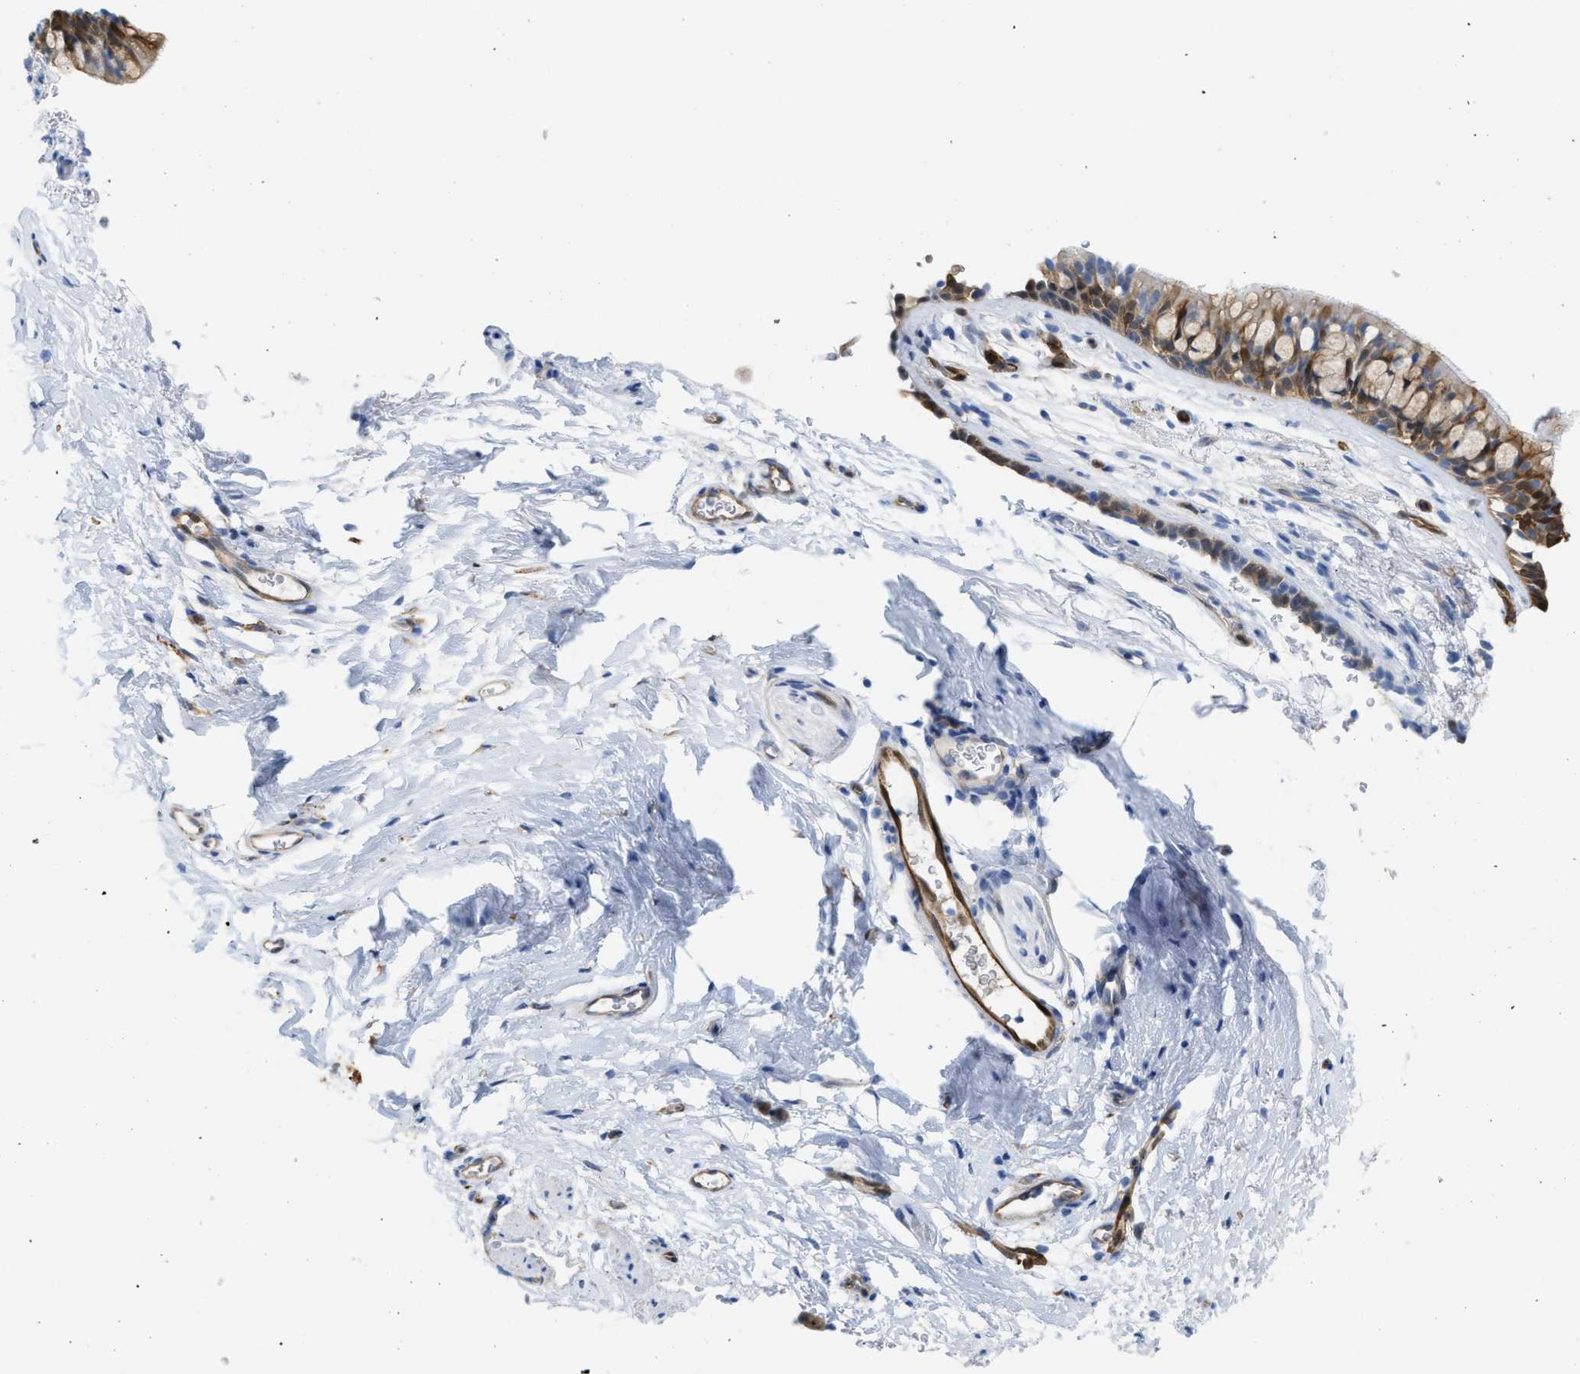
{"staining": {"intensity": "moderate", "quantity": "25%-75%", "location": "cytoplasmic/membranous"}, "tissue": "bronchus", "cell_type": "Respiratory epithelial cells", "image_type": "normal", "snomed": [{"axis": "morphology", "description": "Normal tissue, NOS"}, {"axis": "topography", "description": "Cartilage tissue"}, {"axis": "topography", "description": "Bronchus"}], "caption": "Protein staining shows moderate cytoplasmic/membranous positivity in about 25%-75% of respiratory epithelial cells in unremarkable bronchus. (IHC, brightfield microscopy, high magnification).", "gene": "ASS1", "patient": {"sex": "female", "age": 53}}